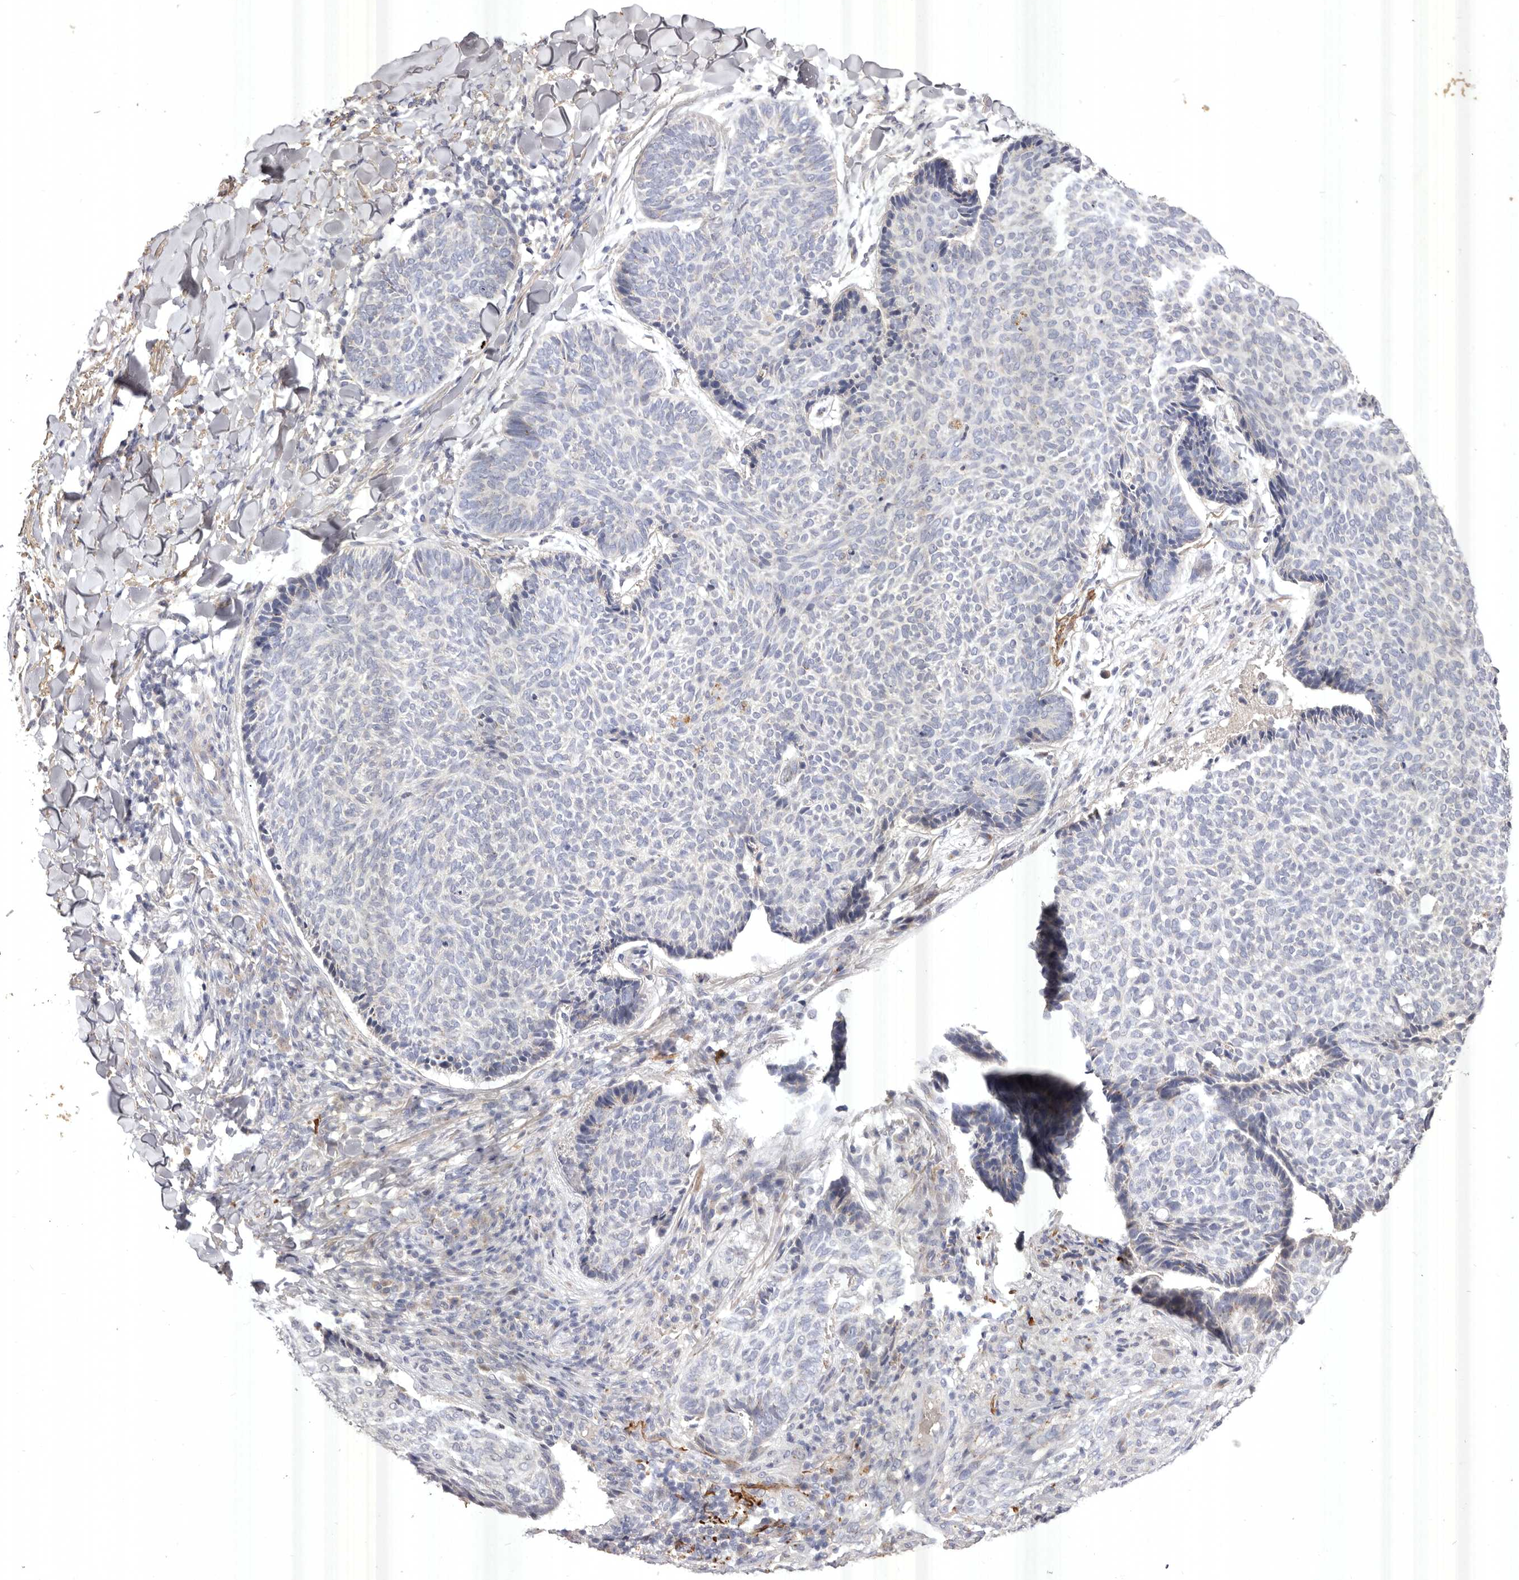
{"staining": {"intensity": "negative", "quantity": "none", "location": "none"}, "tissue": "skin cancer", "cell_type": "Tumor cells", "image_type": "cancer", "snomed": [{"axis": "morphology", "description": "Normal tissue, NOS"}, {"axis": "morphology", "description": "Basal cell carcinoma"}, {"axis": "topography", "description": "Skin"}], "caption": "Photomicrograph shows no protein staining in tumor cells of skin cancer tissue.", "gene": "USP24", "patient": {"sex": "male", "age": 50}}